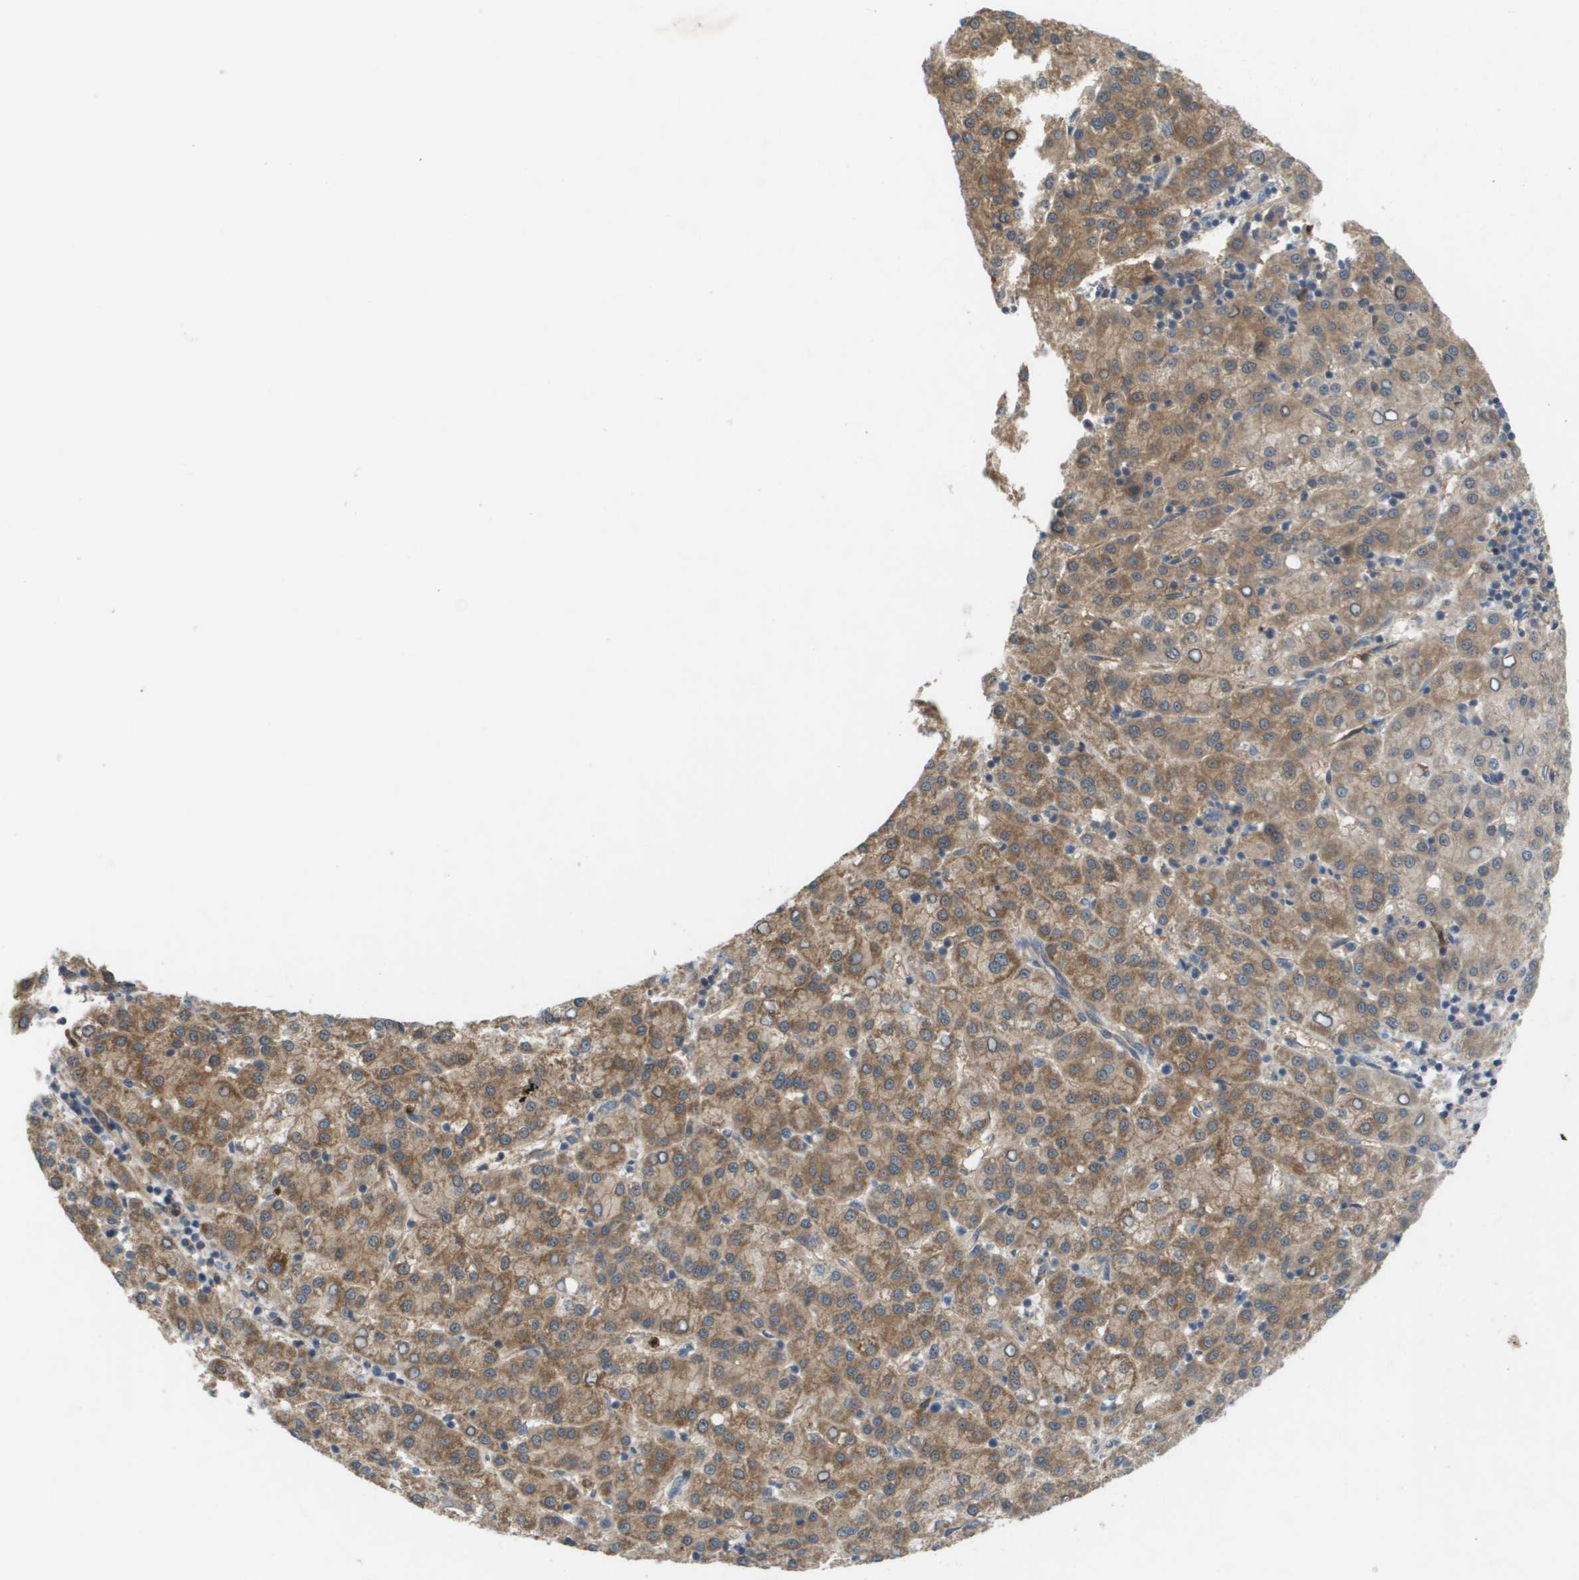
{"staining": {"intensity": "moderate", "quantity": ">75%", "location": "cytoplasmic/membranous"}, "tissue": "liver cancer", "cell_type": "Tumor cells", "image_type": "cancer", "snomed": [{"axis": "morphology", "description": "Carcinoma, Hepatocellular, NOS"}, {"axis": "topography", "description": "Liver"}], "caption": "IHC of liver cancer exhibits medium levels of moderate cytoplasmic/membranous expression in approximately >75% of tumor cells.", "gene": "PALD1", "patient": {"sex": "female", "age": 58}}